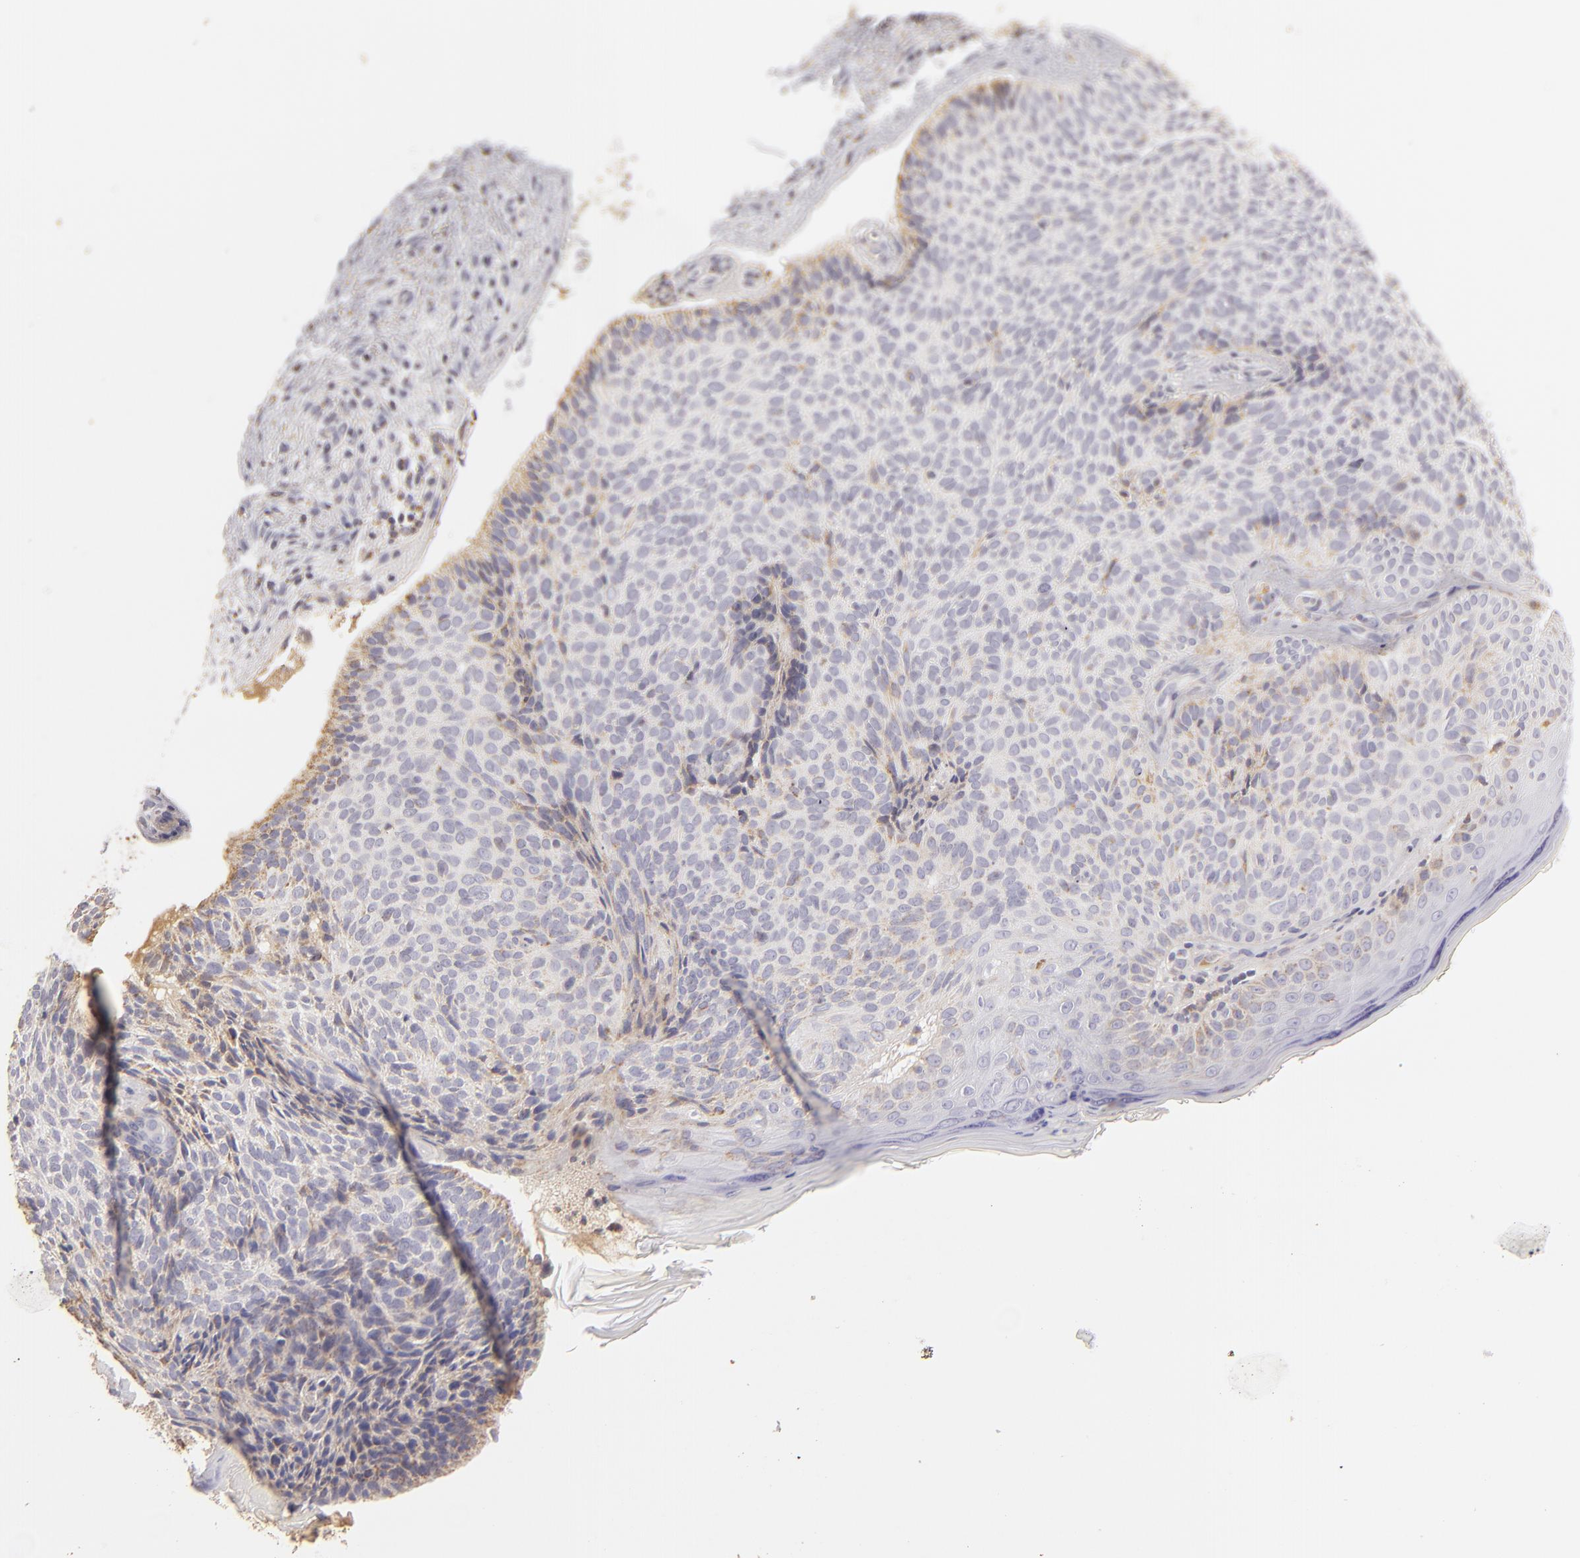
{"staining": {"intensity": "weak", "quantity": ">75%", "location": "cytoplasmic/membranous"}, "tissue": "skin cancer", "cell_type": "Tumor cells", "image_type": "cancer", "snomed": [{"axis": "morphology", "description": "Basal cell carcinoma"}, {"axis": "topography", "description": "Skin"}], "caption": "The image exhibits a brown stain indicating the presence of a protein in the cytoplasmic/membranous of tumor cells in skin cancer (basal cell carcinoma).", "gene": "CFB", "patient": {"sex": "female", "age": 78}}